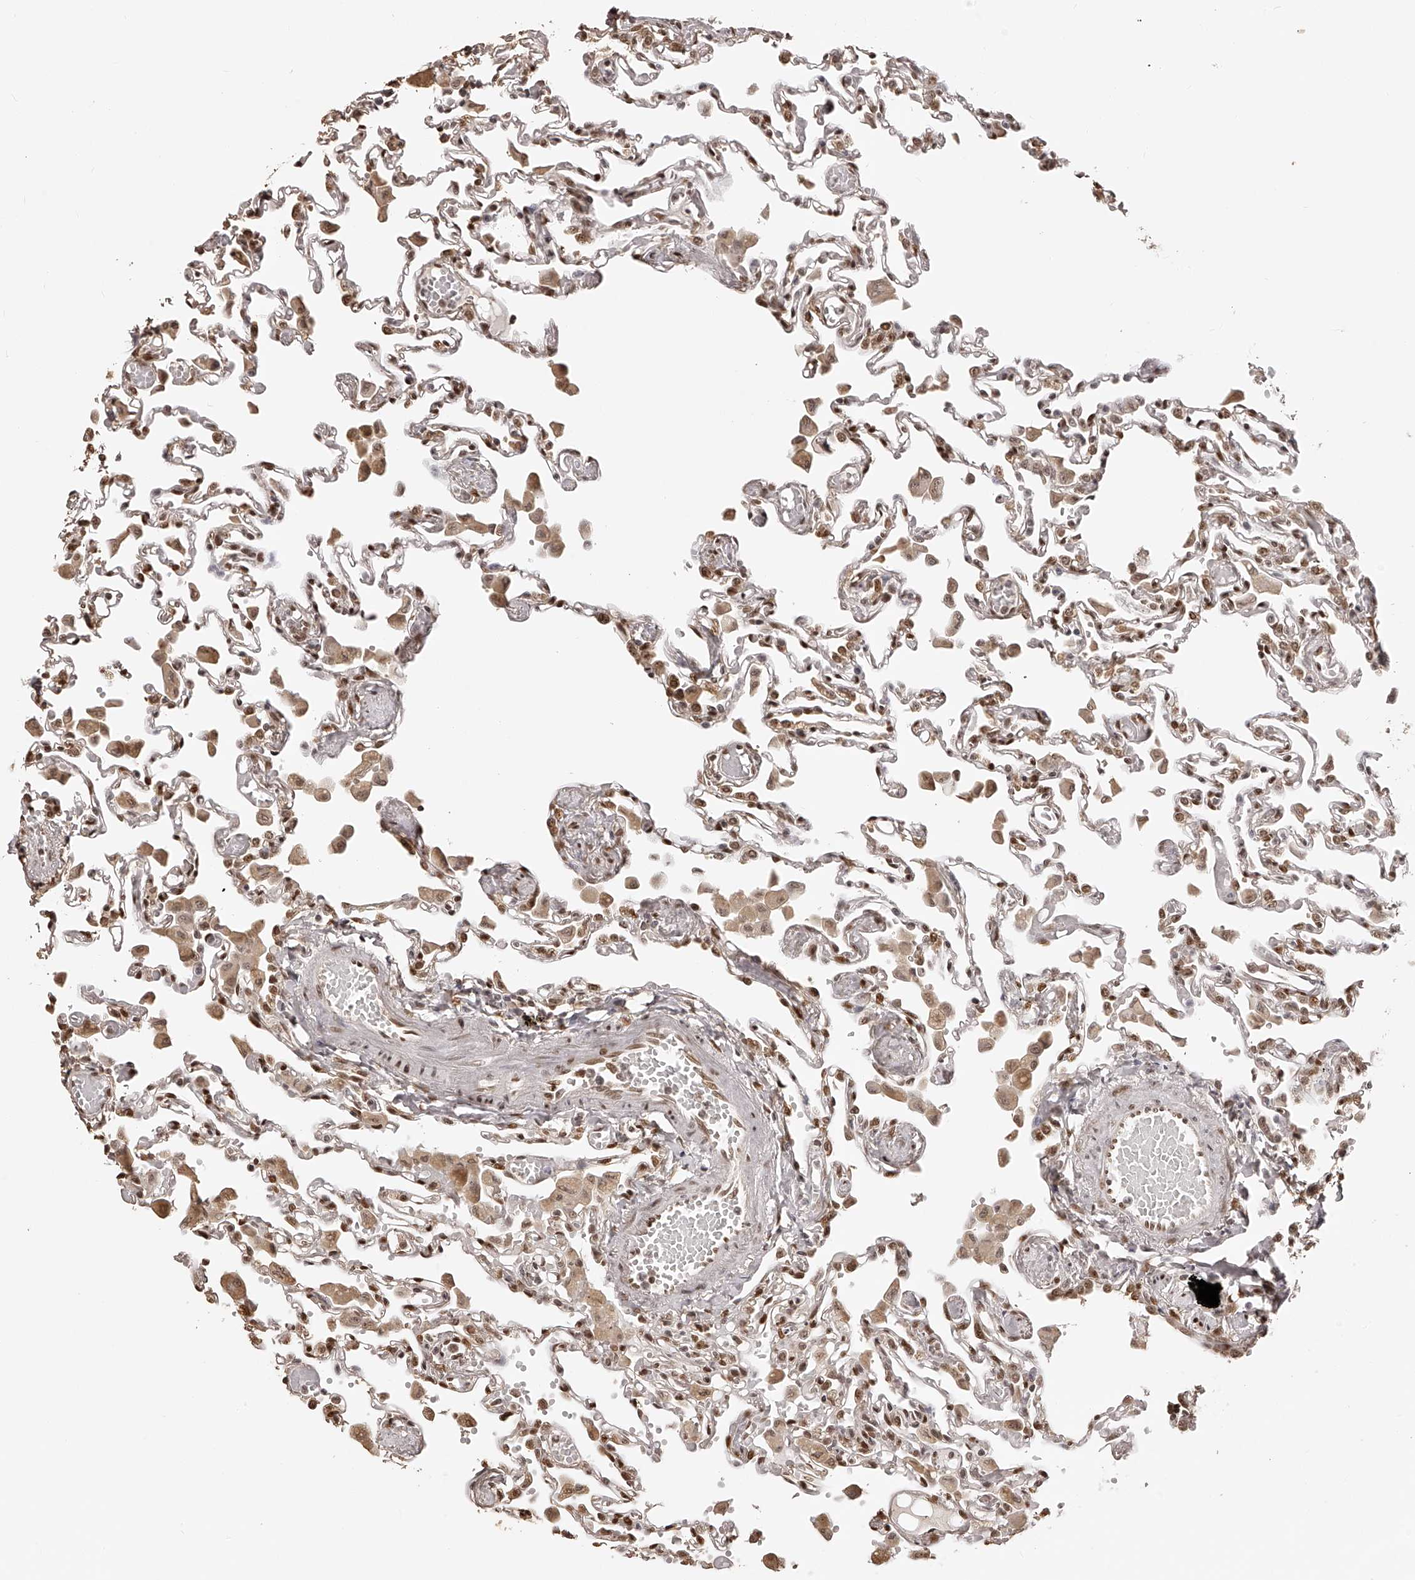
{"staining": {"intensity": "moderate", "quantity": ">75%", "location": "nuclear"}, "tissue": "lung", "cell_type": "Alveolar cells", "image_type": "normal", "snomed": [{"axis": "morphology", "description": "Normal tissue, NOS"}, {"axis": "topography", "description": "Bronchus"}, {"axis": "topography", "description": "Lung"}], "caption": "IHC staining of normal lung, which displays medium levels of moderate nuclear positivity in approximately >75% of alveolar cells indicating moderate nuclear protein expression. The staining was performed using DAB (brown) for protein detection and nuclei were counterstained in hematoxylin (blue).", "gene": "ZNF503", "patient": {"sex": "female", "age": 49}}